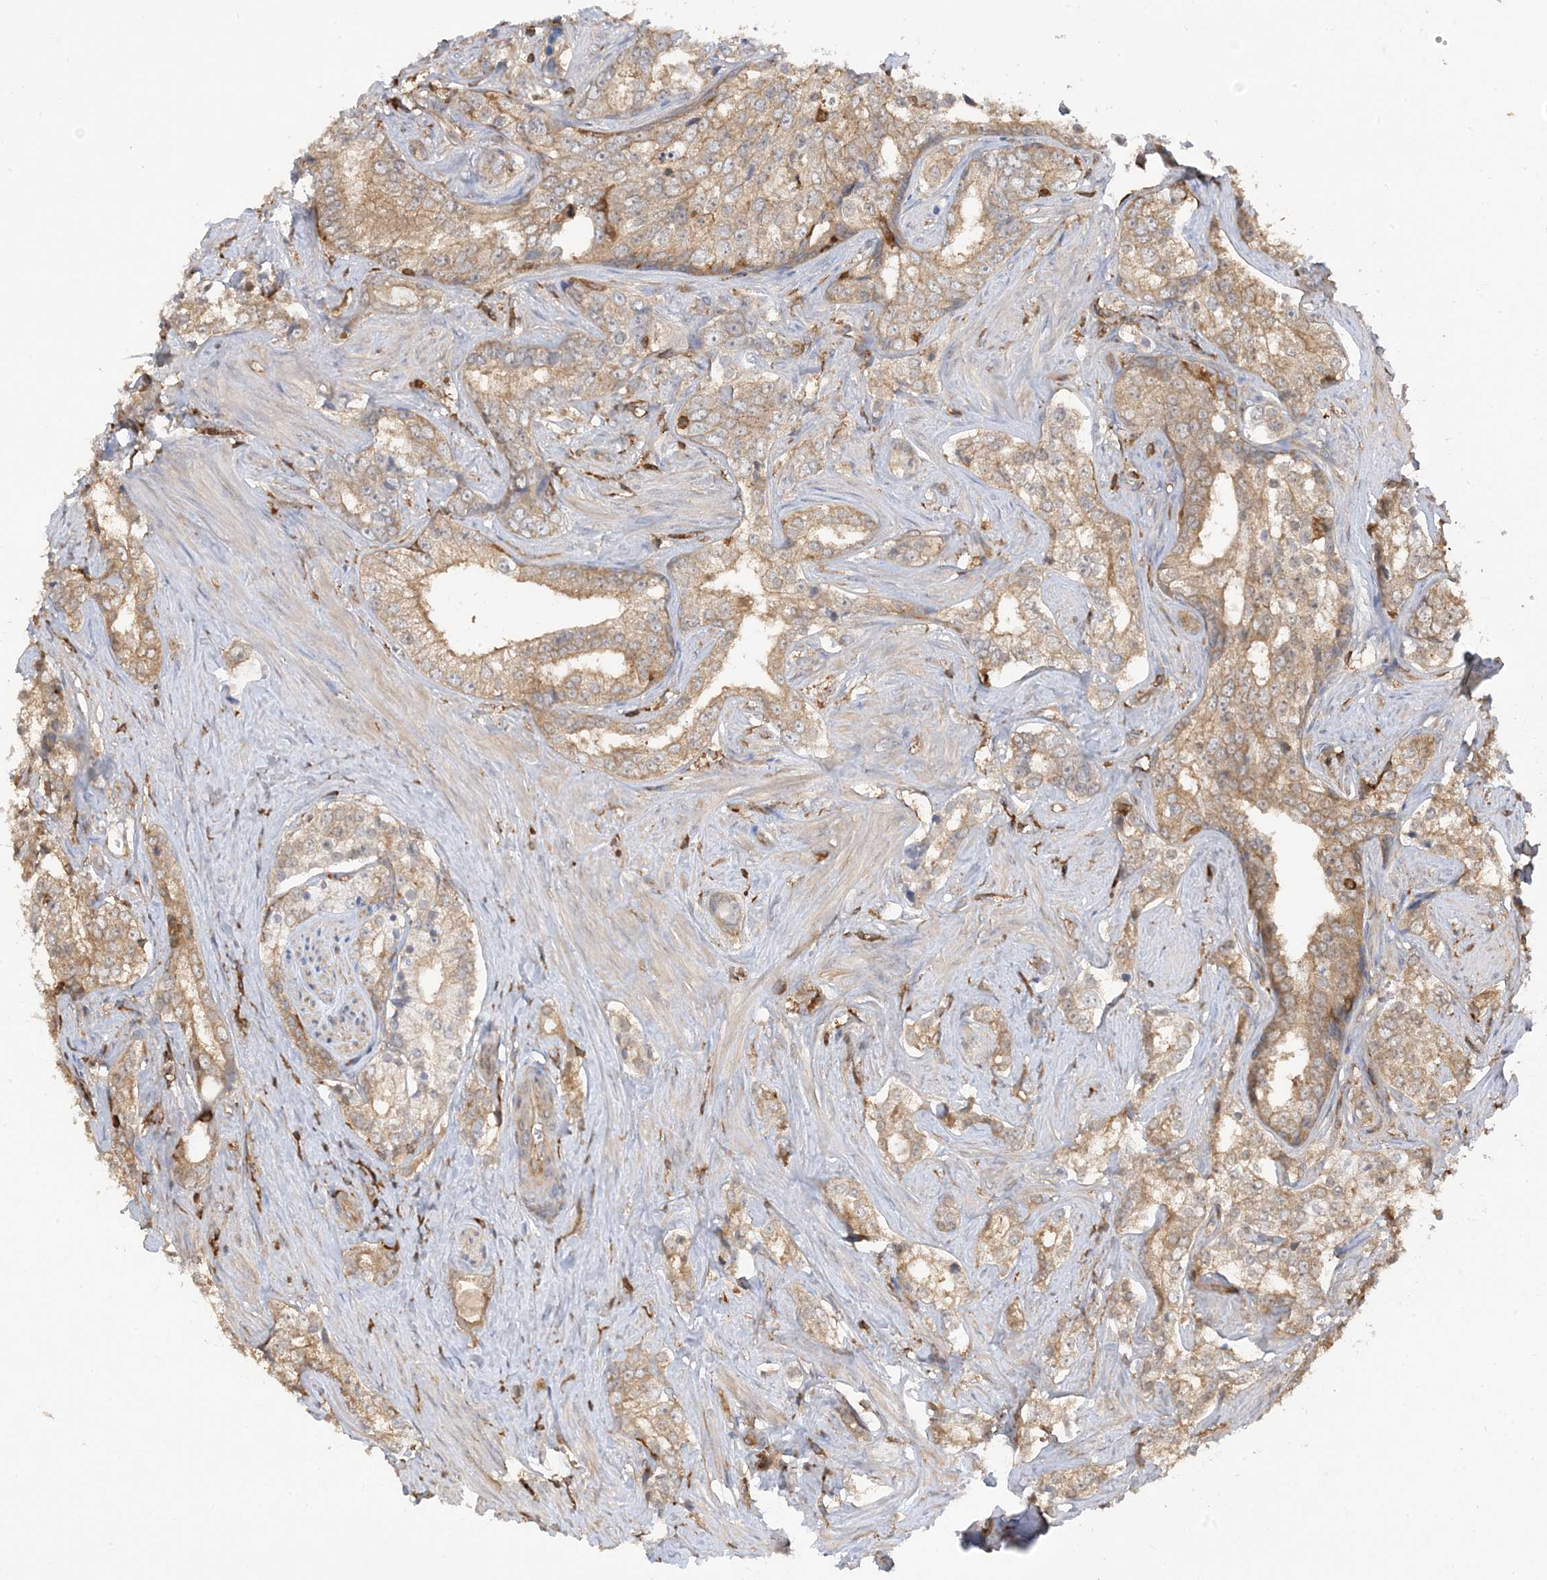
{"staining": {"intensity": "weak", "quantity": ">75%", "location": "cytoplasmic/membranous"}, "tissue": "prostate cancer", "cell_type": "Tumor cells", "image_type": "cancer", "snomed": [{"axis": "morphology", "description": "Adenocarcinoma, High grade"}, {"axis": "topography", "description": "Prostate"}], "caption": "Protein expression analysis of human prostate cancer reveals weak cytoplasmic/membranous staining in approximately >75% of tumor cells.", "gene": "CAPZB", "patient": {"sex": "male", "age": 66}}